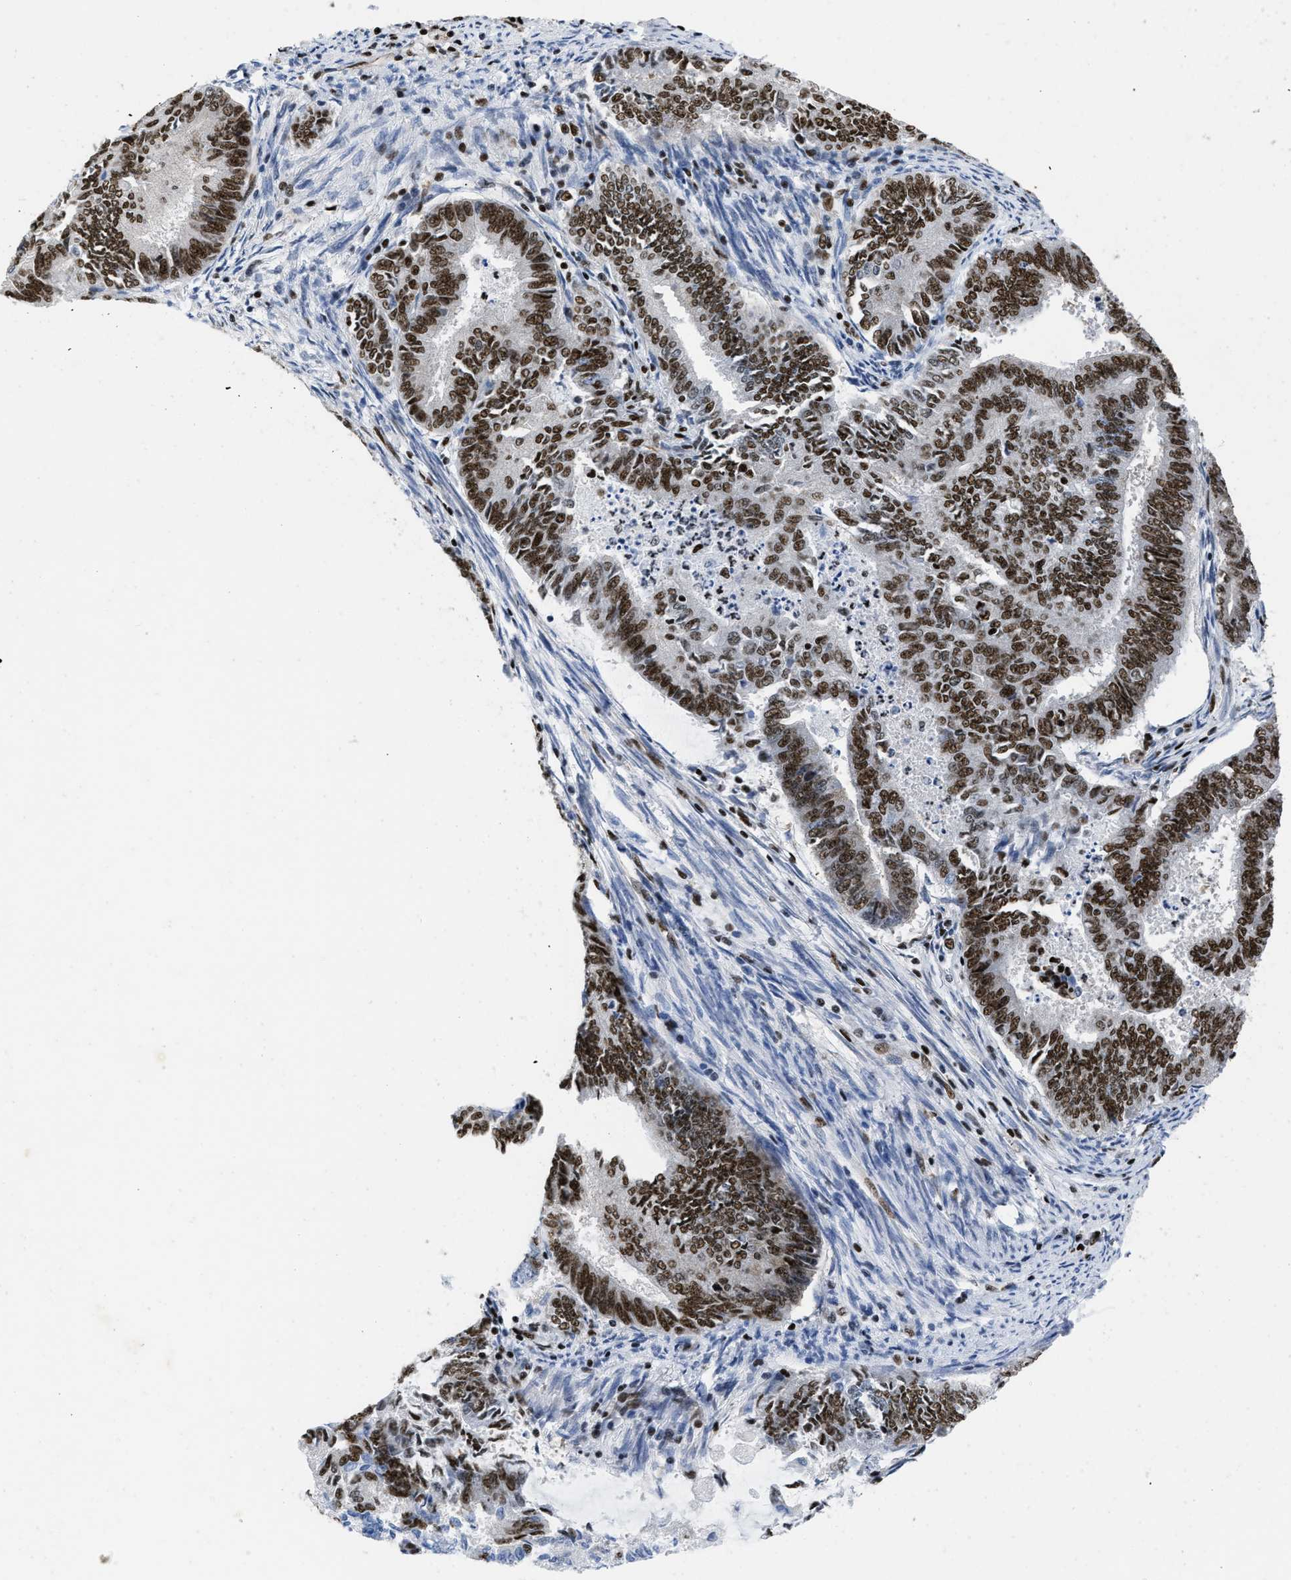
{"staining": {"intensity": "strong", "quantity": ">75%", "location": "nuclear"}, "tissue": "endometrial cancer", "cell_type": "Tumor cells", "image_type": "cancer", "snomed": [{"axis": "morphology", "description": "Adenocarcinoma, NOS"}, {"axis": "topography", "description": "Endometrium"}], "caption": "Adenocarcinoma (endometrial) stained with IHC displays strong nuclear expression in about >75% of tumor cells.", "gene": "CREB1", "patient": {"sex": "female", "age": 86}}